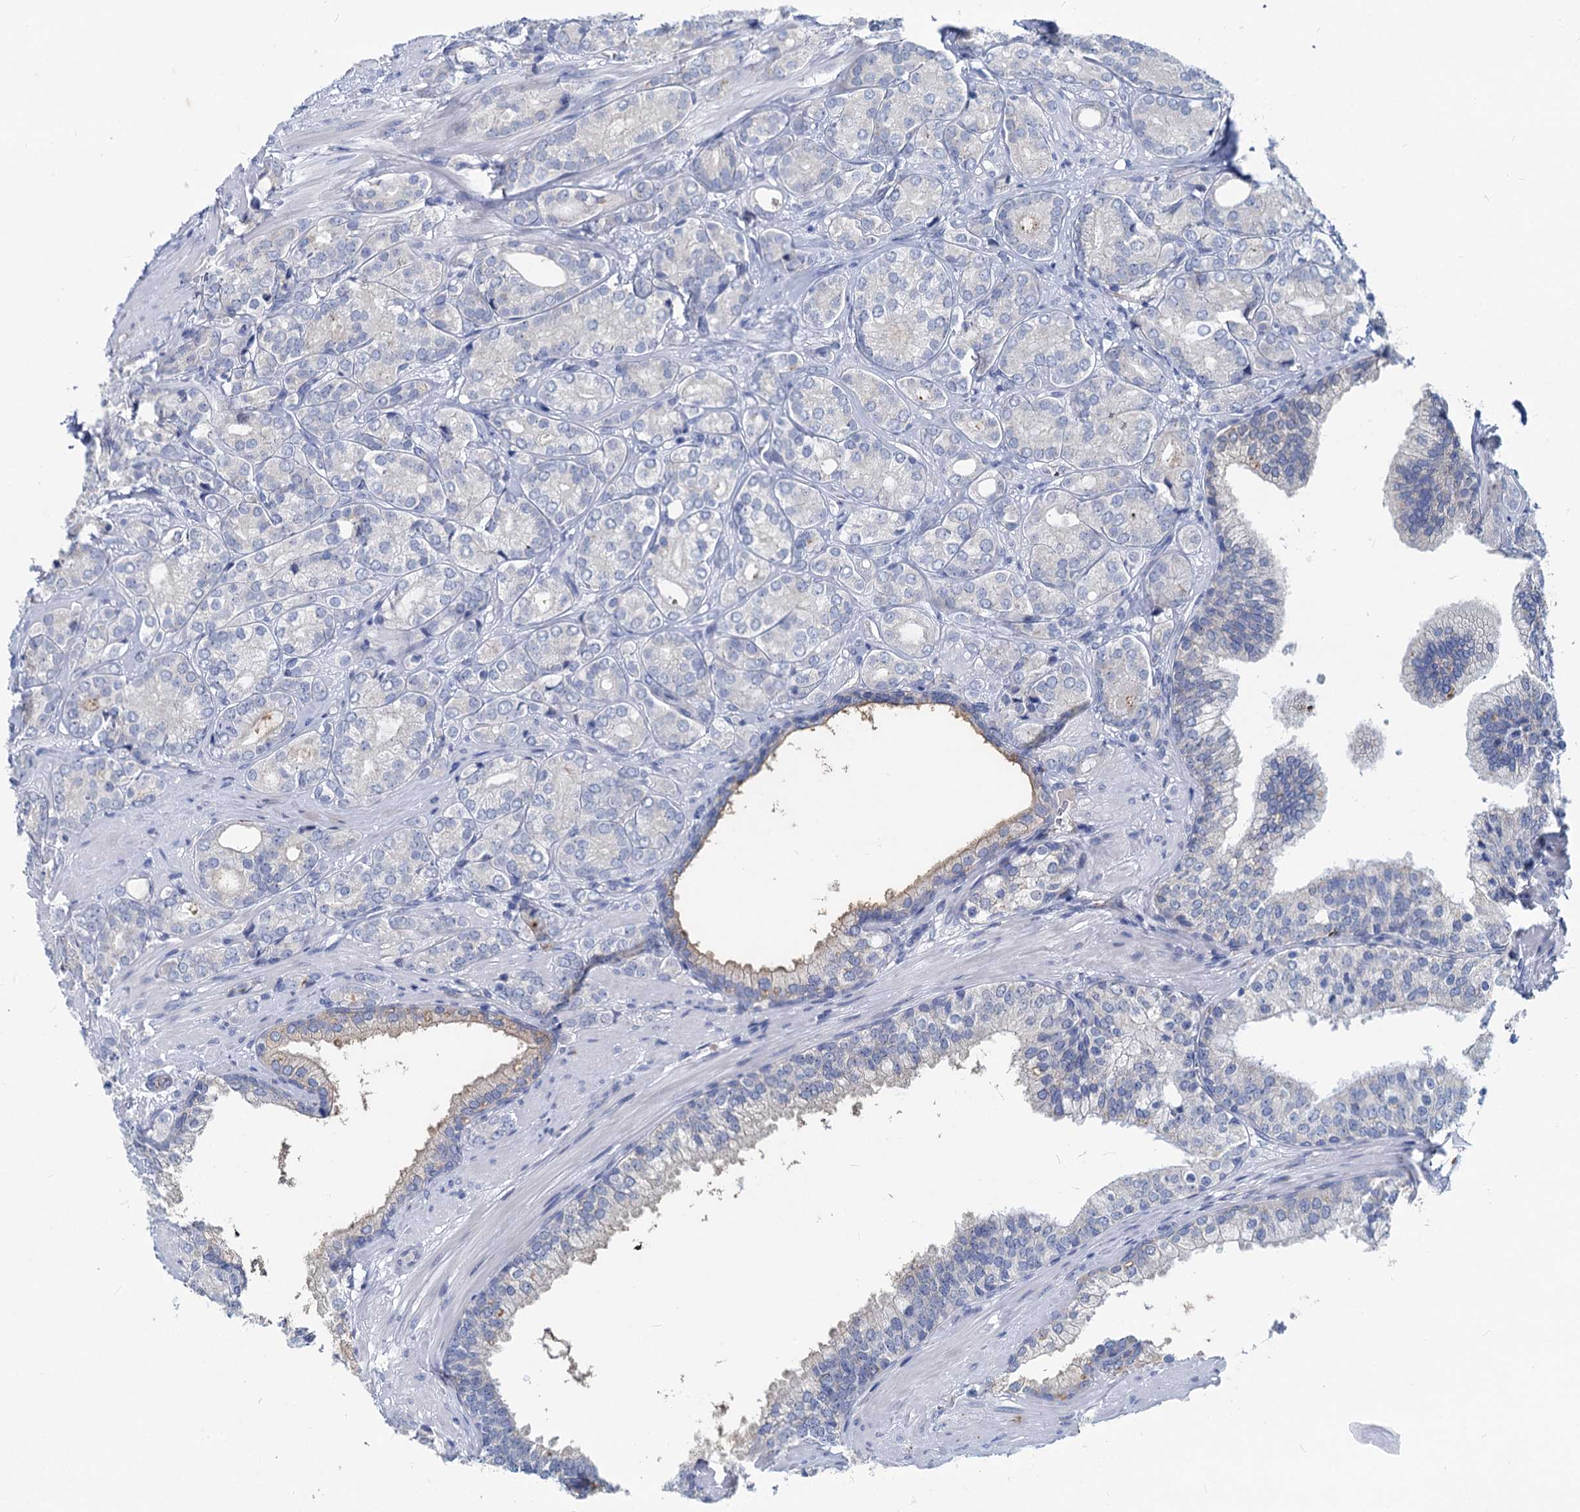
{"staining": {"intensity": "negative", "quantity": "none", "location": "none"}, "tissue": "prostate cancer", "cell_type": "Tumor cells", "image_type": "cancer", "snomed": [{"axis": "morphology", "description": "Adenocarcinoma, High grade"}, {"axis": "topography", "description": "Prostate"}], "caption": "Tumor cells are negative for brown protein staining in prostate cancer.", "gene": "INSC", "patient": {"sex": "male", "age": 60}}